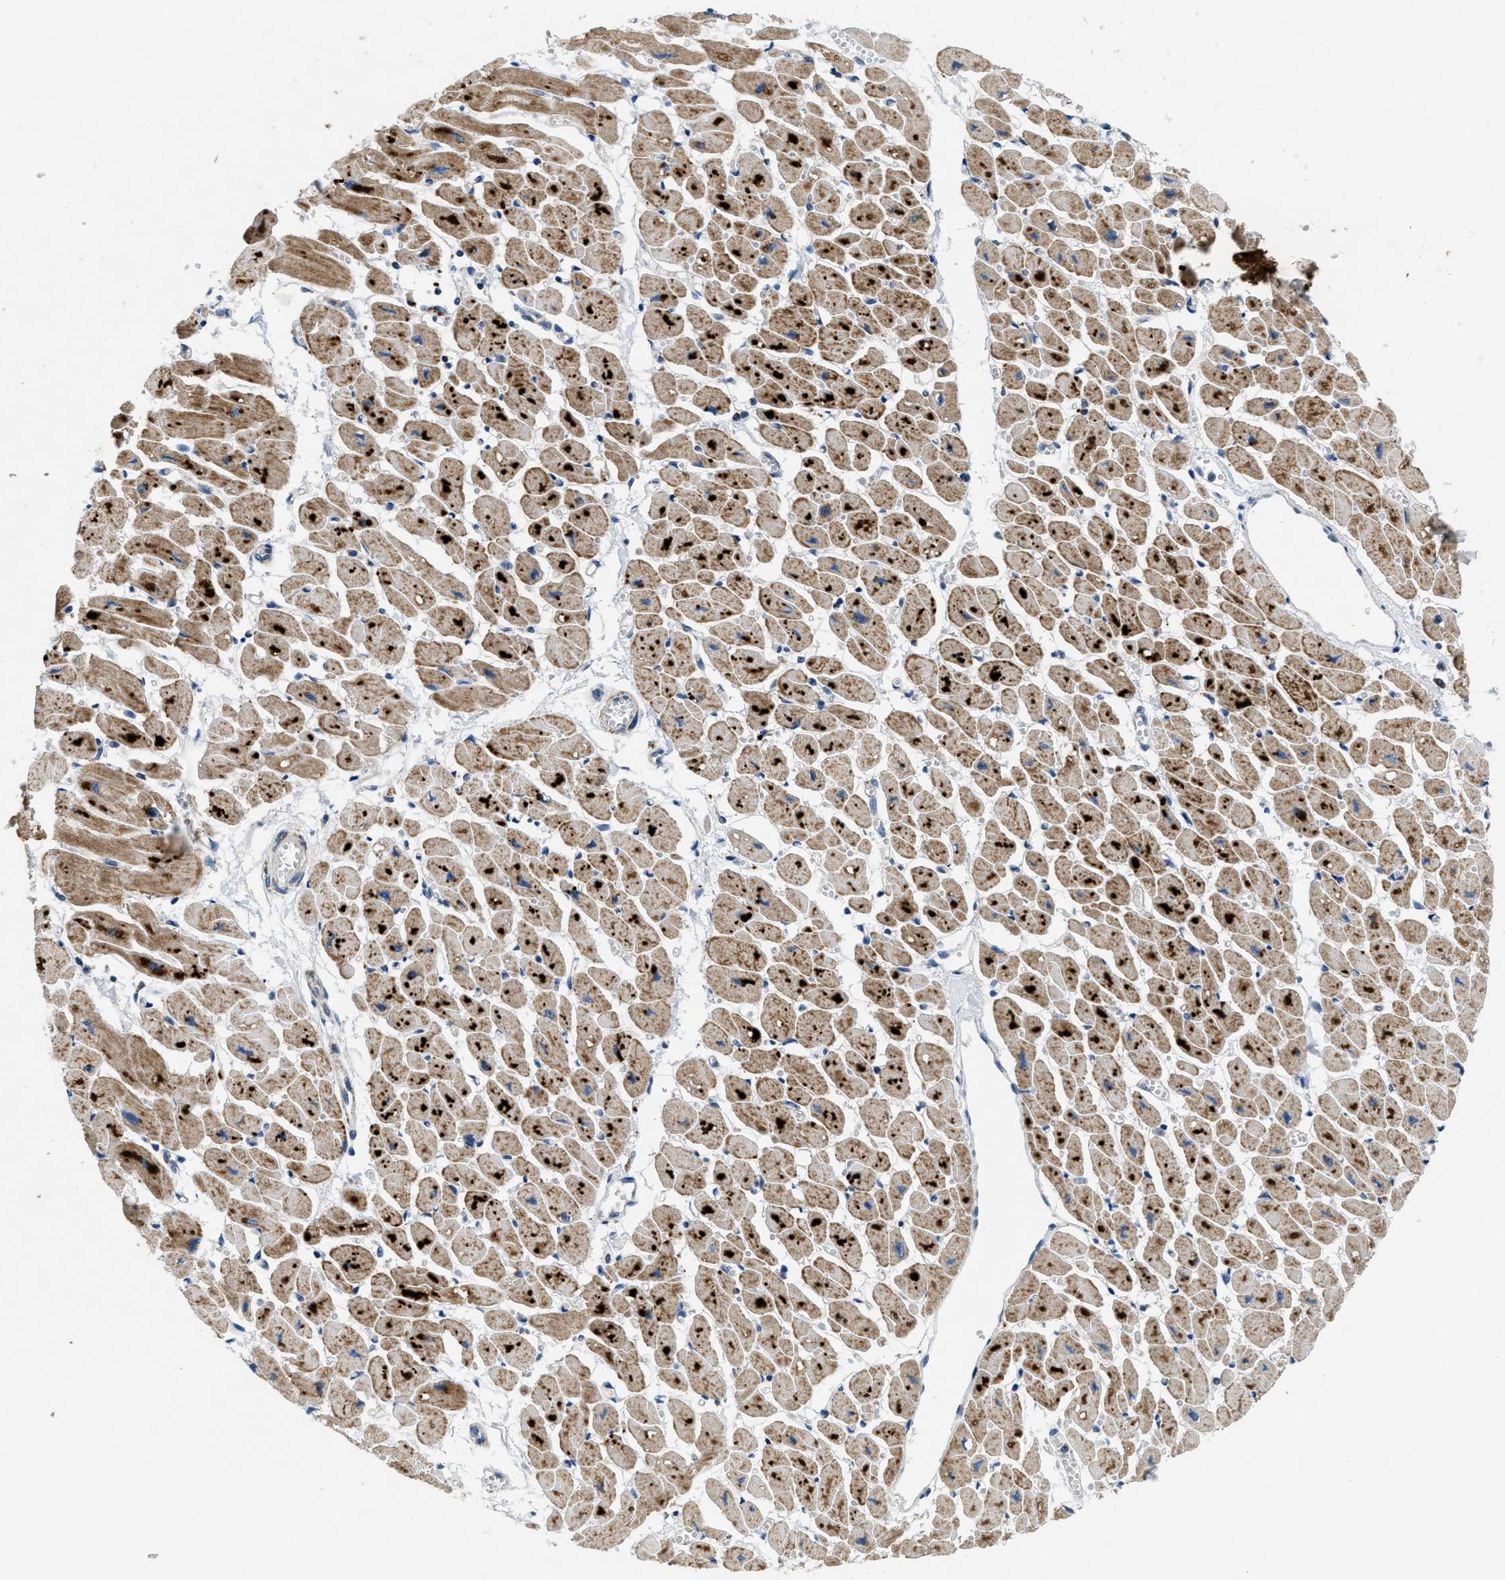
{"staining": {"intensity": "moderate", "quantity": ">75%", "location": "cytoplasmic/membranous"}, "tissue": "heart muscle", "cell_type": "Cardiomyocytes", "image_type": "normal", "snomed": [{"axis": "morphology", "description": "Normal tissue, NOS"}, {"axis": "topography", "description": "Heart"}], "caption": "Brown immunohistochemical staining in normal heart muscle displays moderate cytoplasmic/membranous positivity in about >75% of cardiomyocytes.", "gene": "PNKD", "patient": {"sex": "female", "age": 54}}